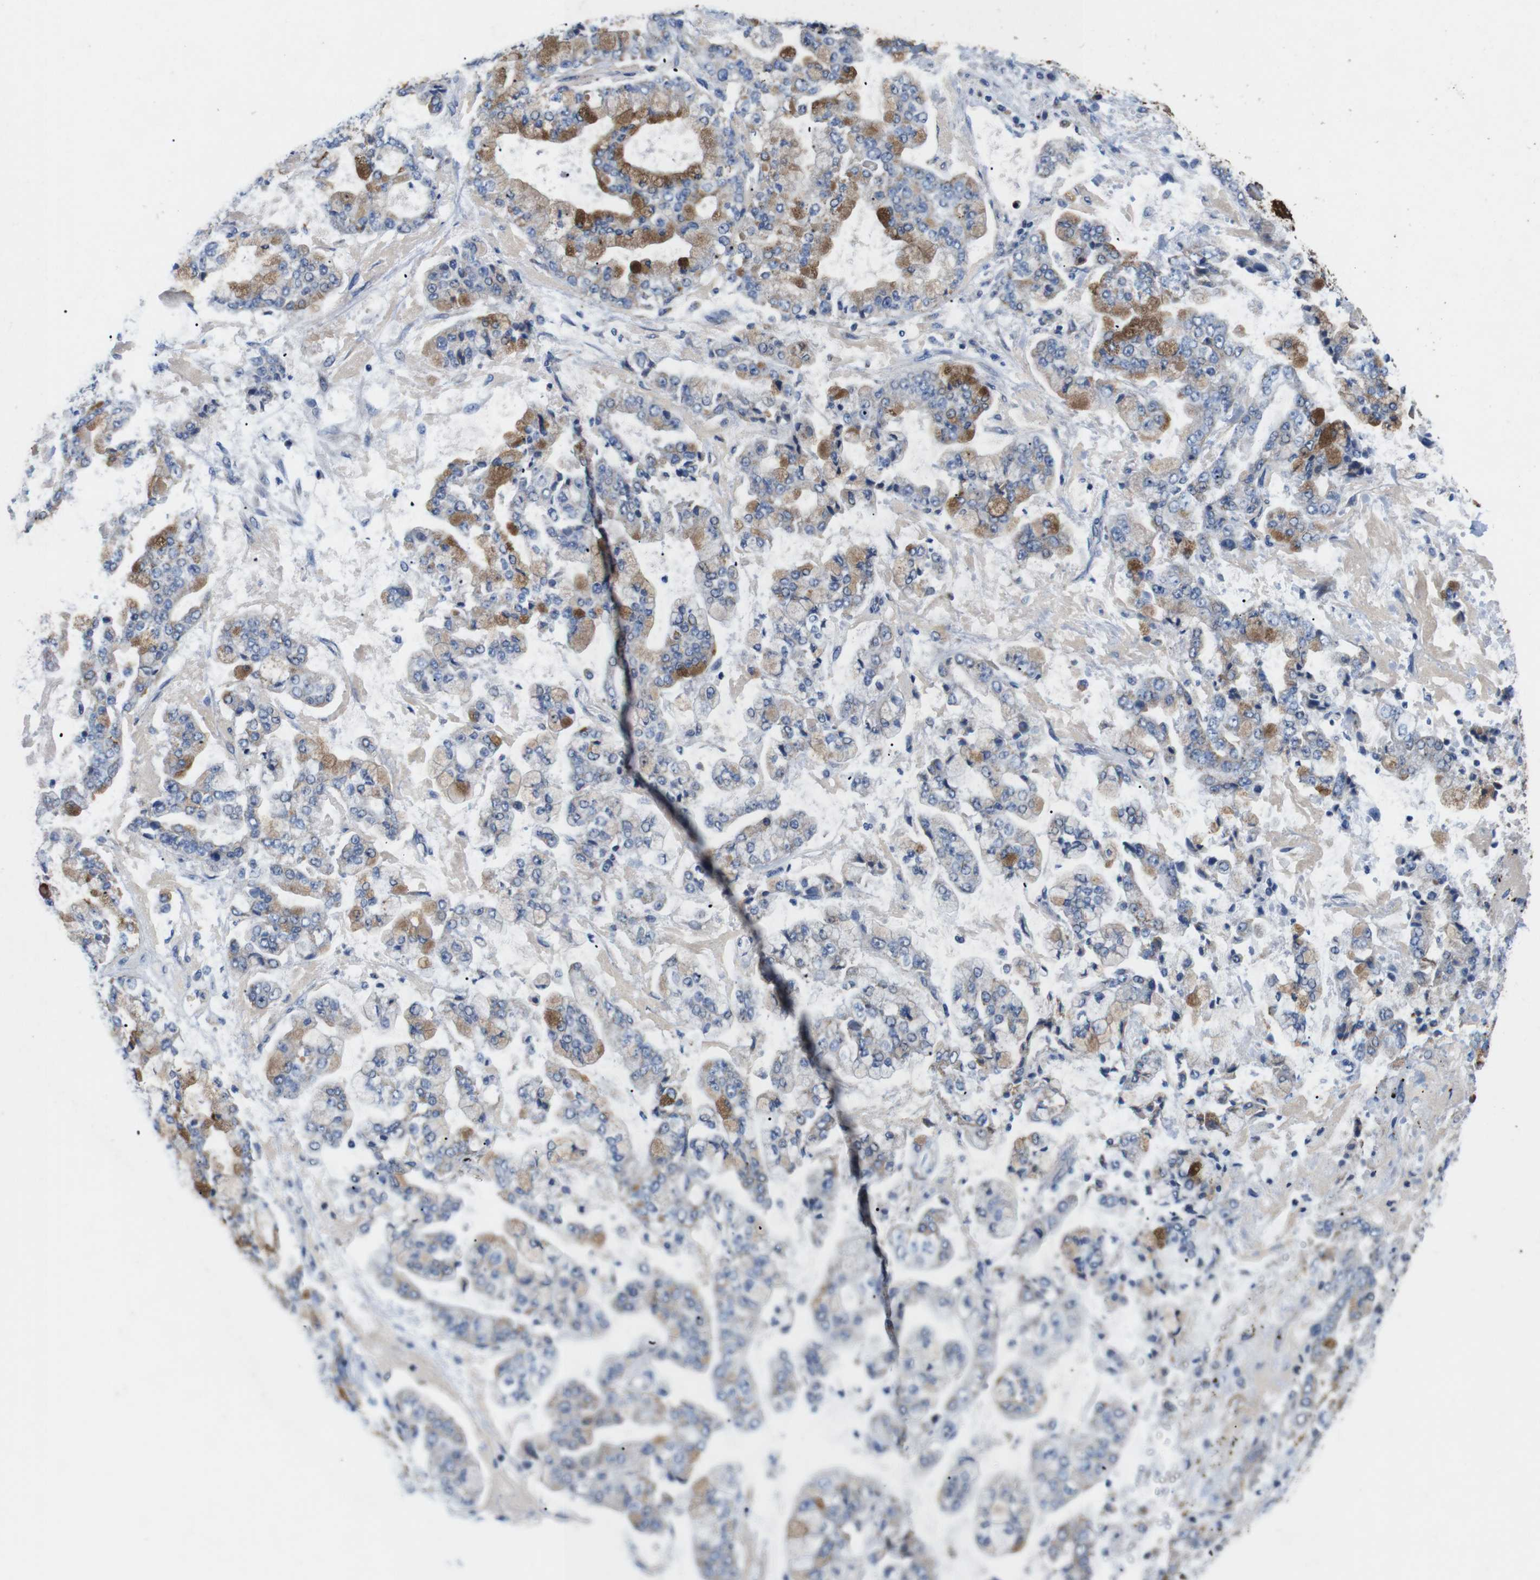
{"staining": {"intensity": "moderate", "quantity": "25%-75%", "location": "cytoplasmic/membranous"}, "tissue": "stomach cancer", "cell_type": "Tumor cells", "image_type": "cancer", "snomed": [{"axis": "morphology", "description": "Adenocarcinoma, NOS"}, {"axis": "topography", "description": "Stomach"}], "caption": "There is medium levels of moderate cytoplasmic/membranous positivity in tumor cells of stomach cancer, as demonstrated by immunohistochemical staining (brown color).", "gene": "F2RL1", "patient": {"sex": "male", "age": 76}}